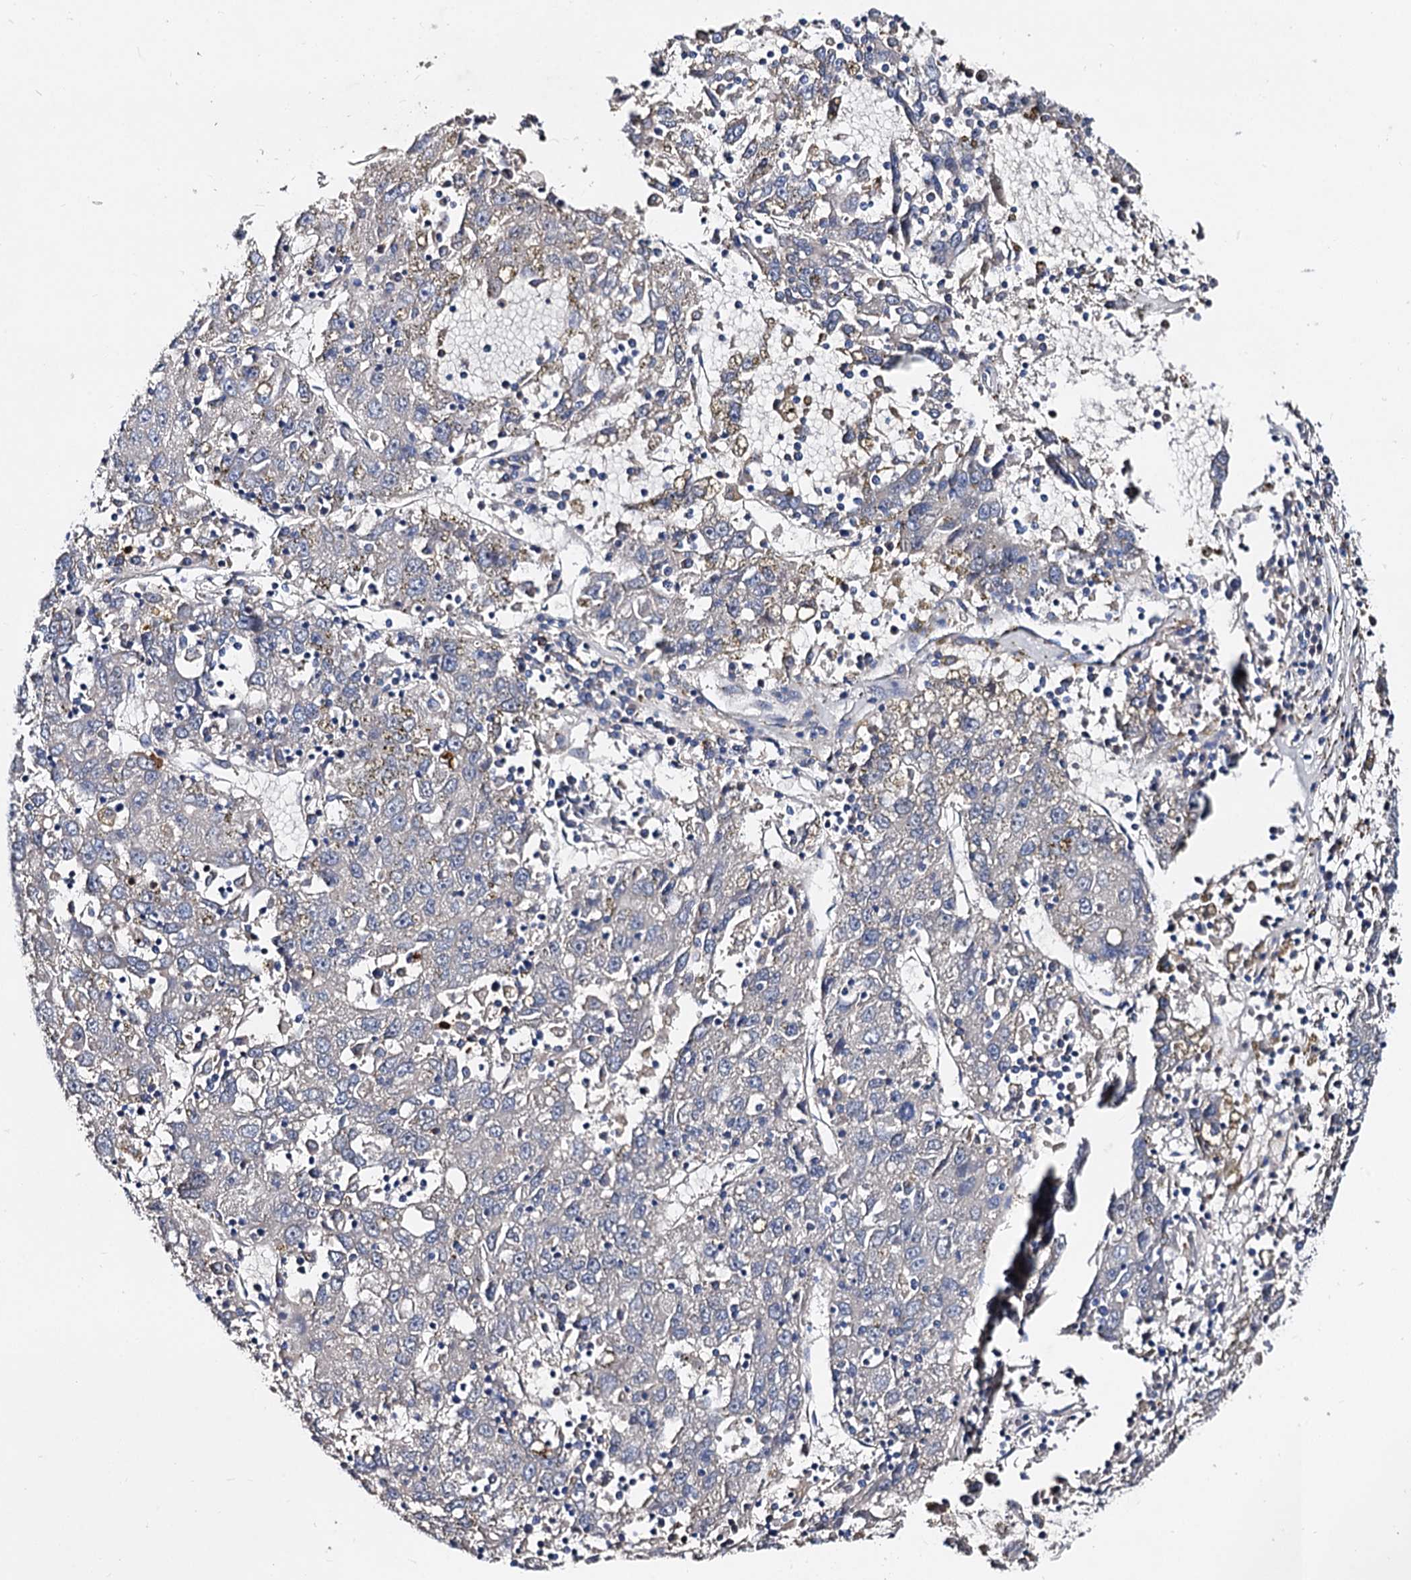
{"staining": {"intensity": "negative", "quantity": "none", "location": "none"}, "tissue": "liver cancer", "cell_type": "Tumor cells", "image_type": "cancer", "snomed": [{"axis": "morphology", "description": "Carcinoma, Hepatocellular, NOS"}, {"axis": "topography", "description": "Liver"}], "caption": "Immunohistochemical staining of liver cancer reveals no significant positivity in tumor cells. The staining is performed using DAB (3,3'-diaminobenzidine) brown chromogen with nuclei counter-stained in using hematoxylin.", "gene": "HVCN1", "patient": {"sex": "male", "age": 49}}